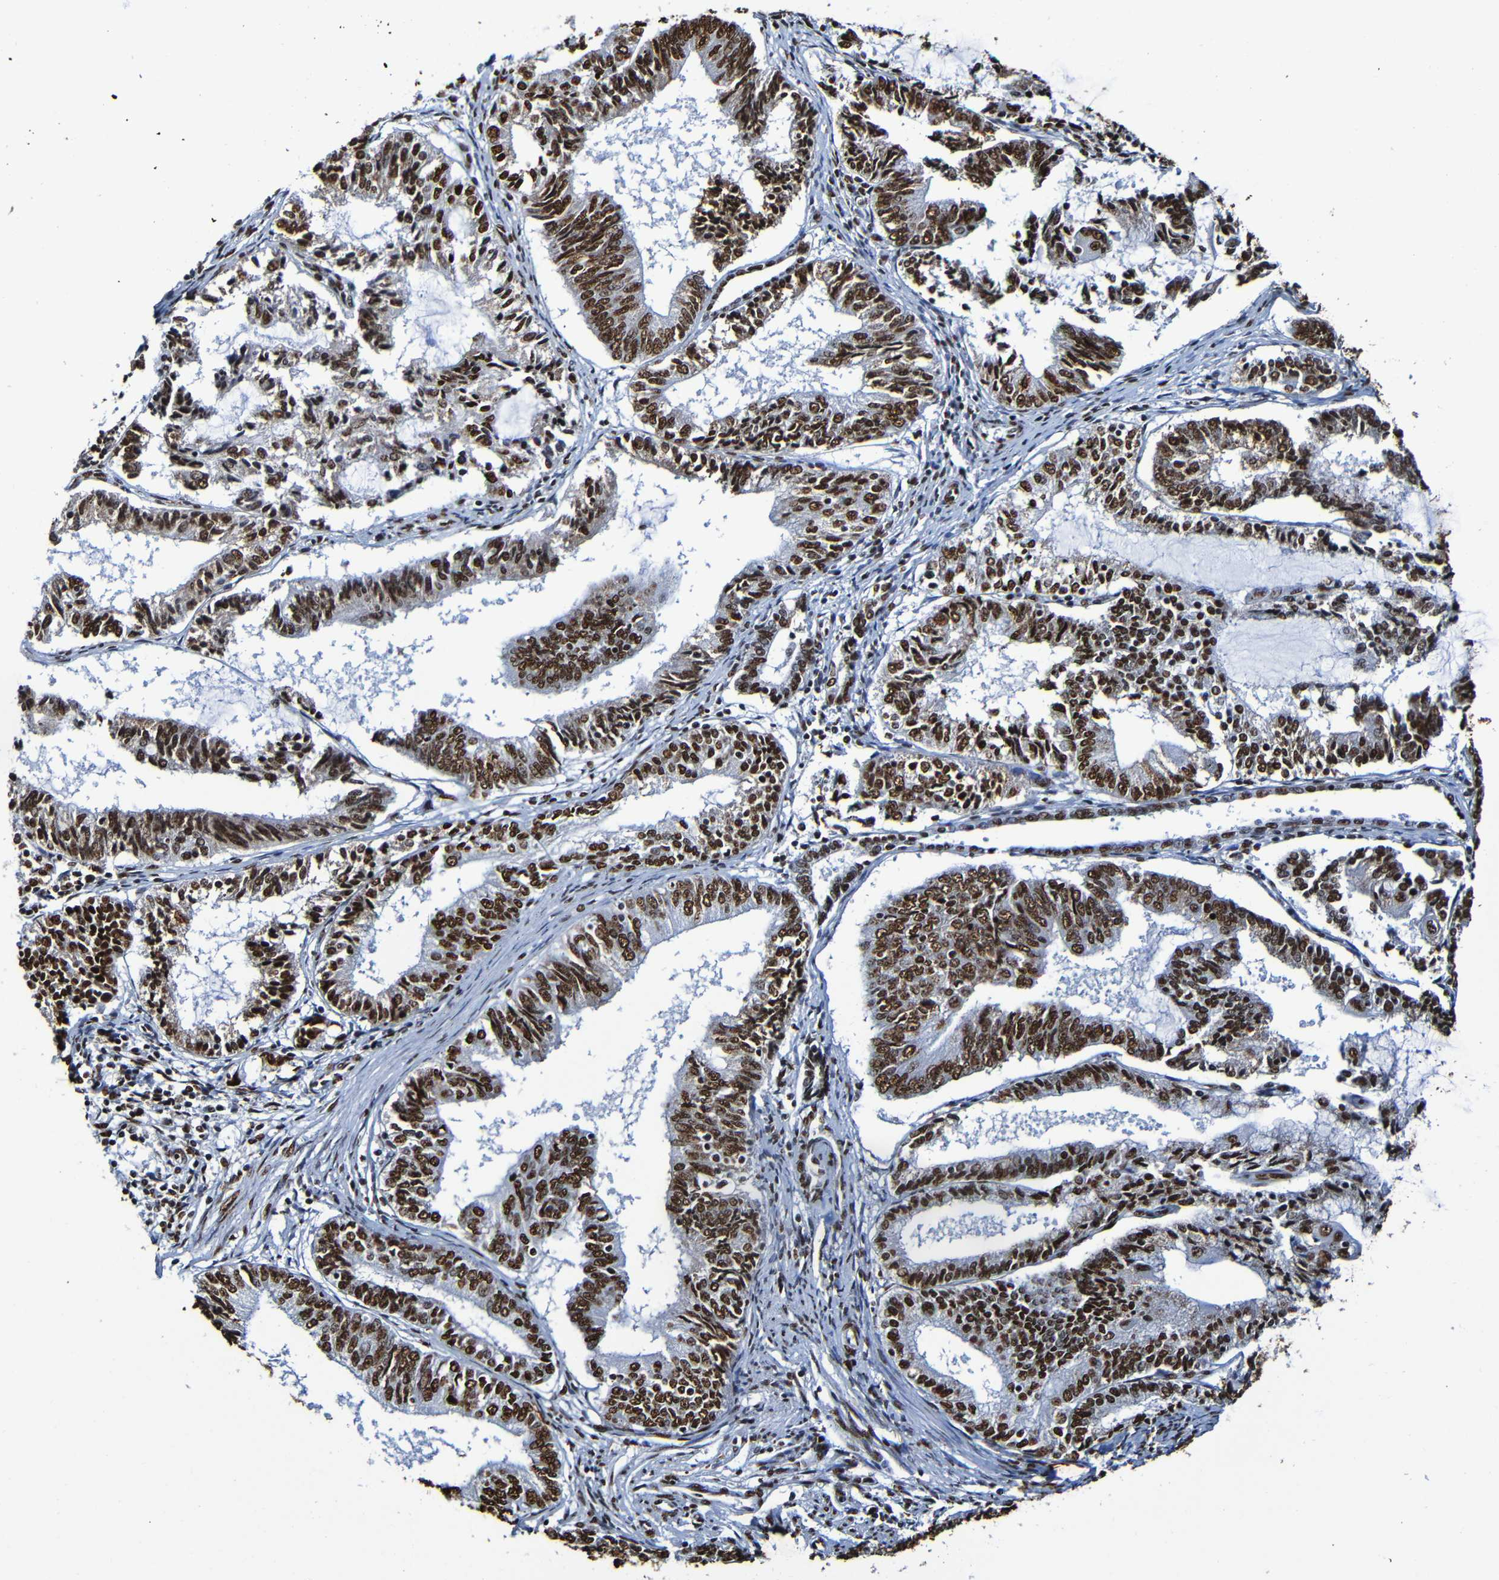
{"staining": {"intensity": "strong", "quantity": ">75%", "location": "nuclear"}, "tissue": "endometrial cancer", "cell_type": "Tumor cells", "image_type": "cancer", "snomed": [{"axis": "morphology", "description": "Adenocarcinoma, NOS"}, {"axis": "topography", "description": "Endometrium"}], "caption": "Protein expression analysis of endometrial cancer (adenocarcinoma) displays strong nuclear positivity in about >75% of tumor cells.", "gene": "SRSF3", "patient": {"sex": "female", "age": 81}}